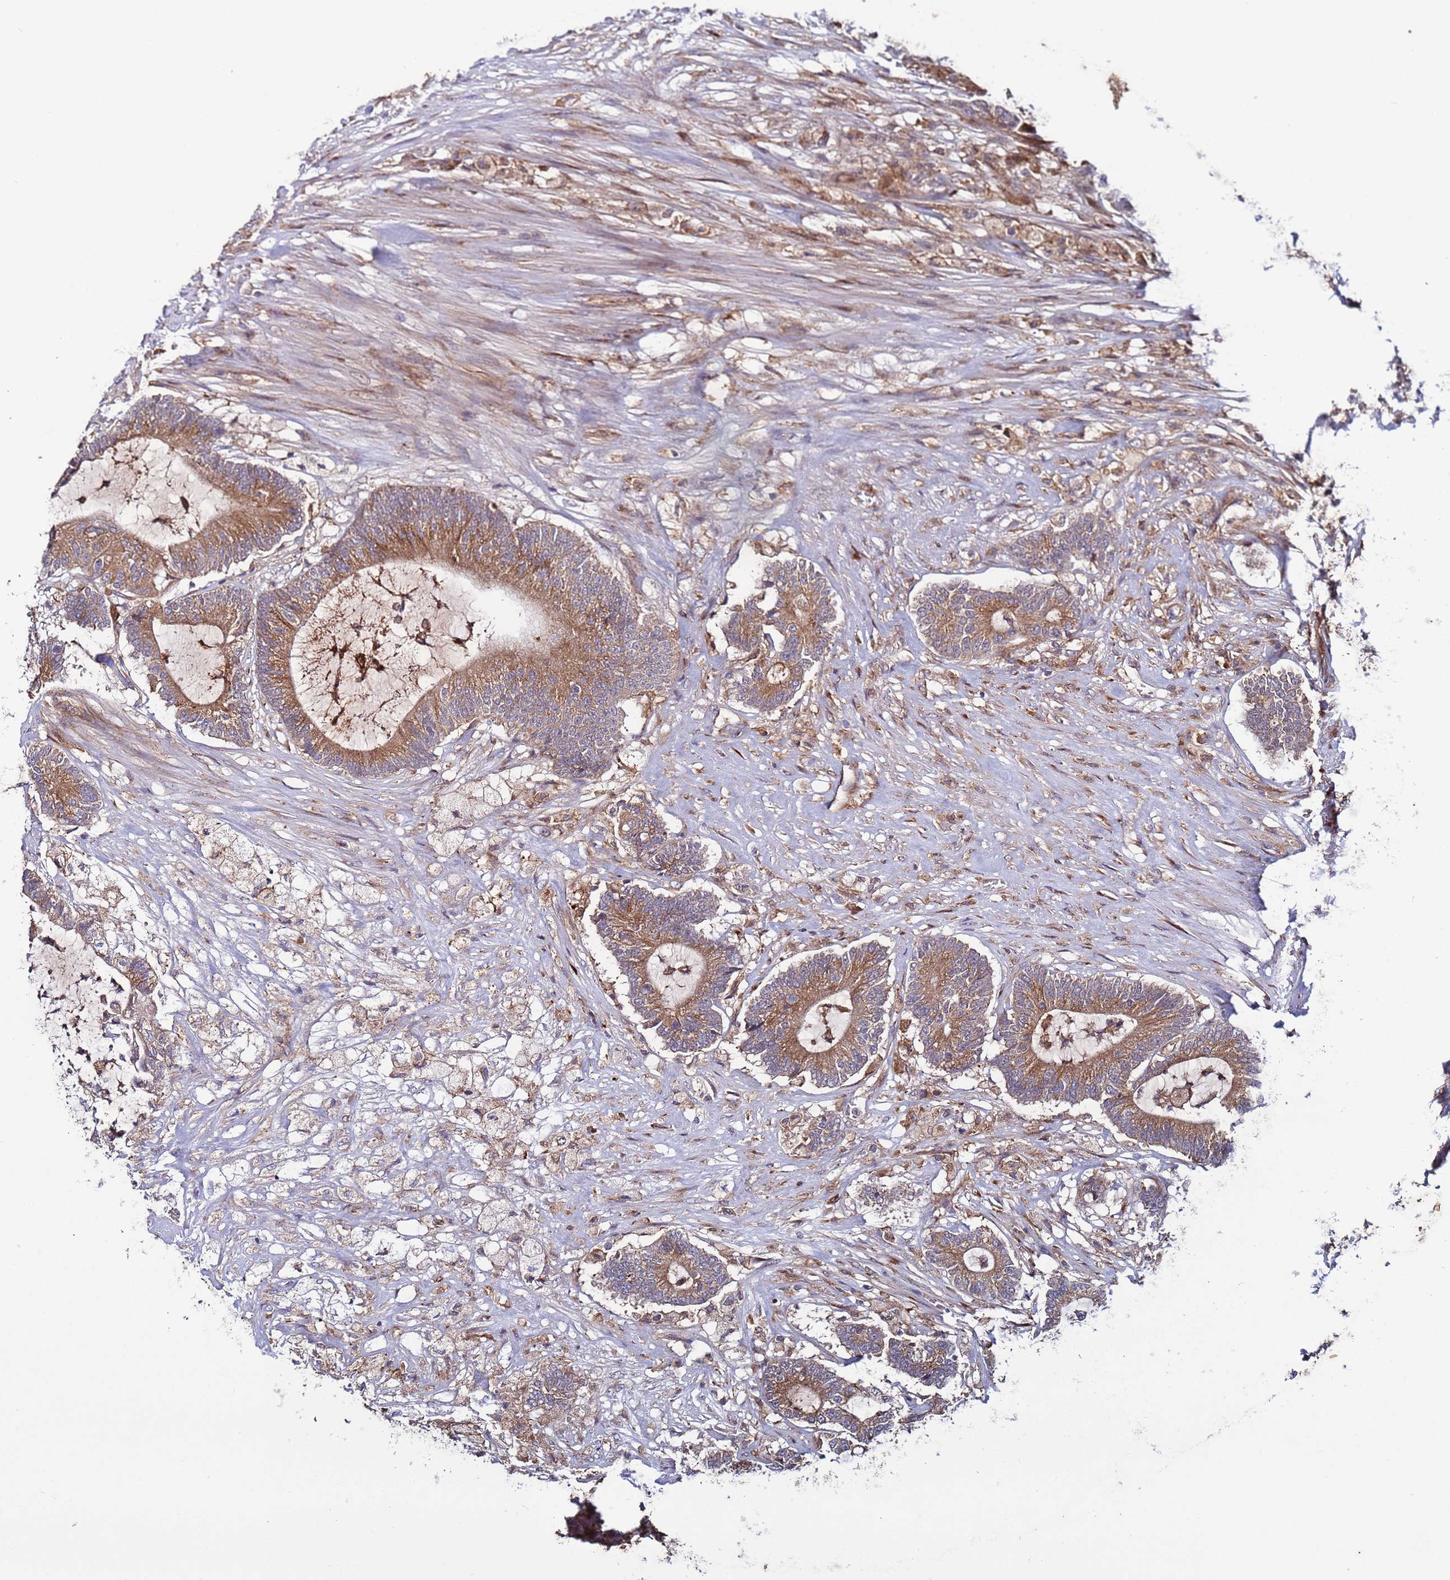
{"staining": {"intensity": "moderate", "quantity": ">75%", "location": "cytoplasmic/membranous"}, "tissue": "colorectal cancer", "cell_type": "Tumor cells", "image_type": "cancer", "snomed": [{"axis": "morphology", "description": "Adenocarcinoma, NOS"}, {"axis": "topography", "description": "Colon"}], "caption": "A brown stain shows moderate cytoplasmic/membranous expression of a protein in colorectal cancer (adenocarcinoma) tumor cells.", "gene": "TMEM176B", "patient": {"sex": "female", "age": 84}}